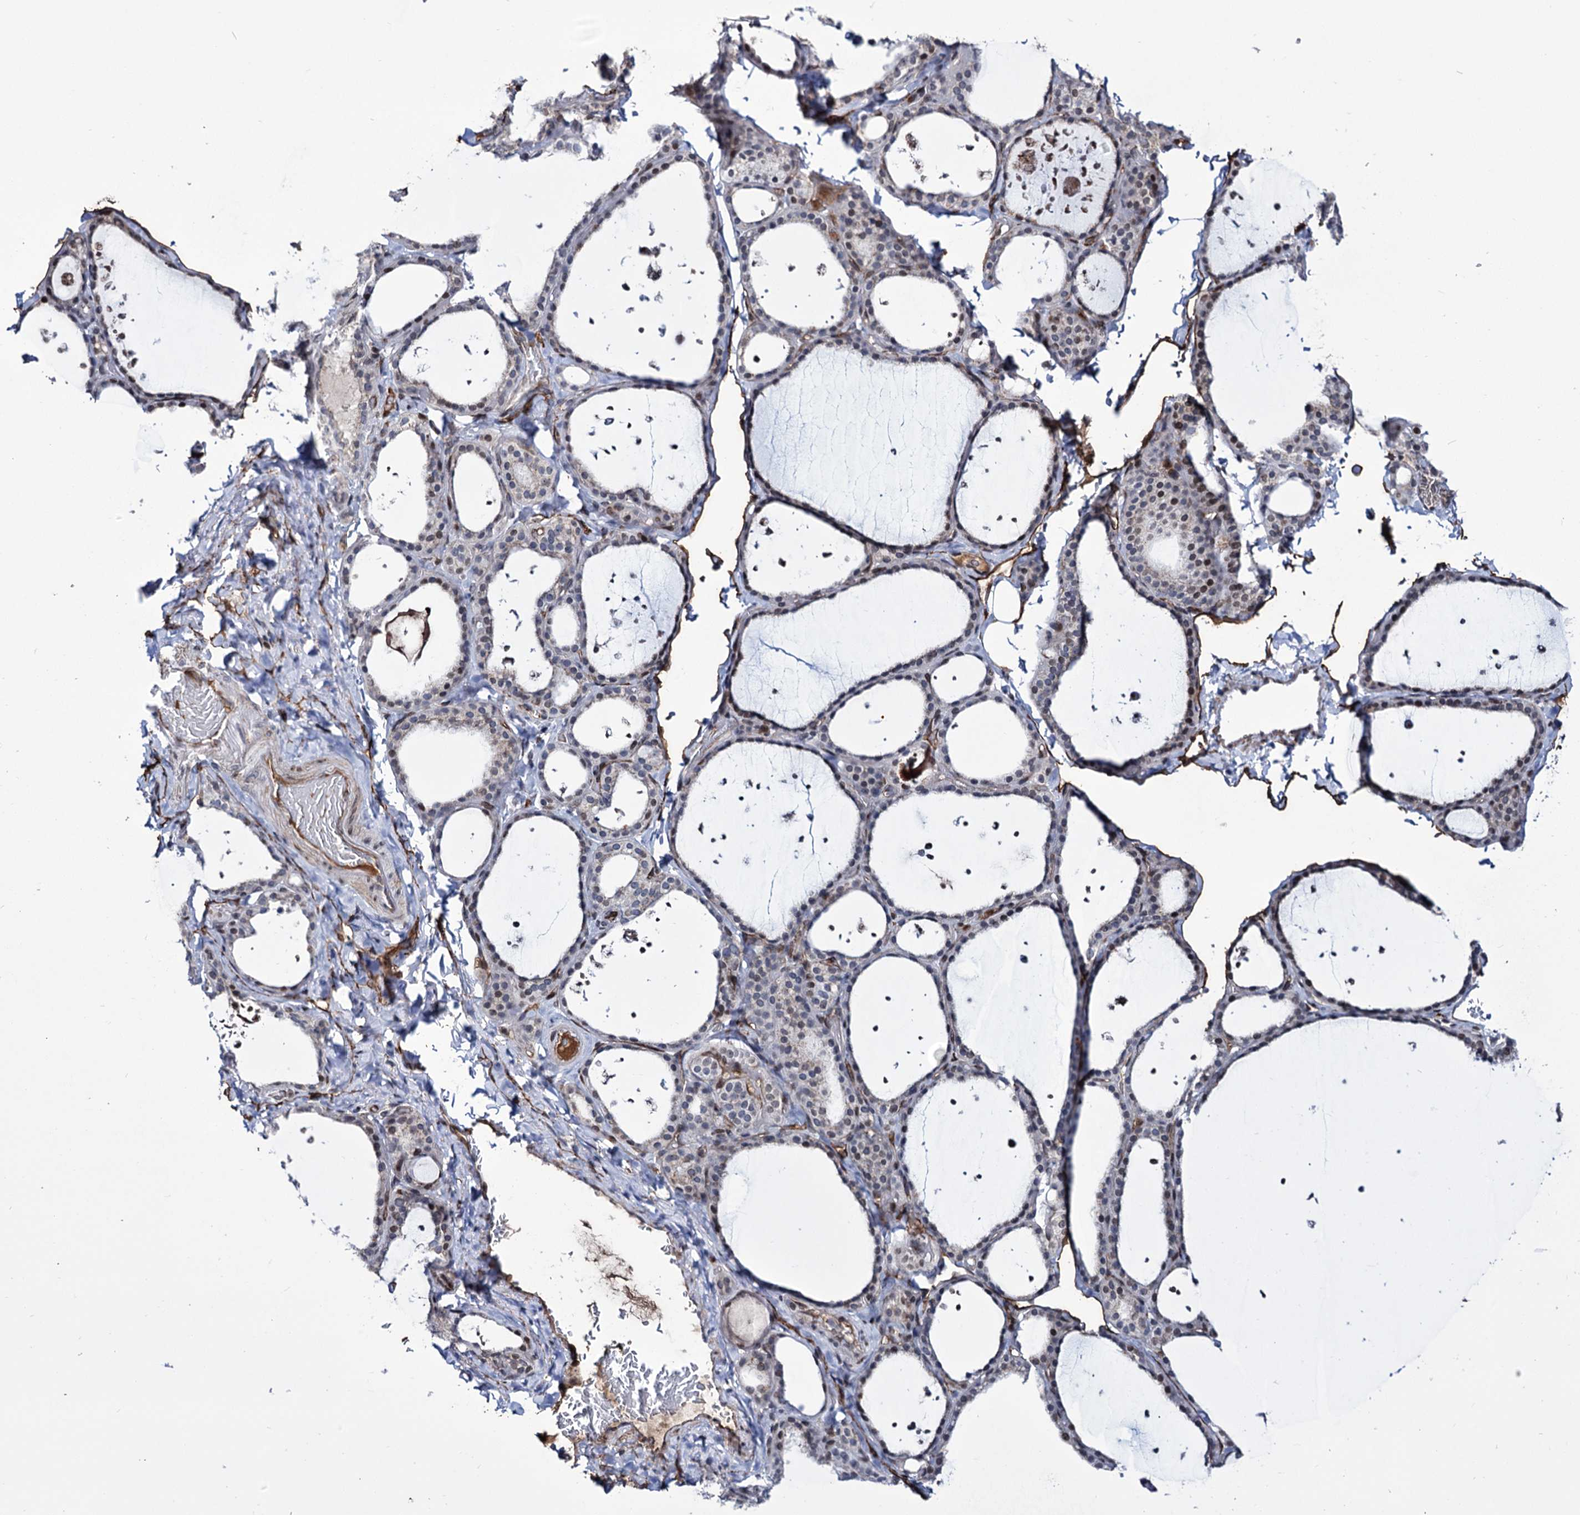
{"staining": {"intensity": "moderate", "quantity": "25%-75%", "location": "nuclear"}, "tissue": "thyroid gland", "cell_type": "Glandular cells", "image_type": "normal", "snomed": [{"axis": "morphology", "description": "Normal tissue, NOS"}, {"axis": "topography", "description": "Thyroid gland"}], "caption": "Protein expression by IHC shows moderate nuclear expression in about 25%-75% of glandular cells in normal thyroid gland.", "gene": "ZC3H12C", "patient": {"sex": "female", "age": 44}}